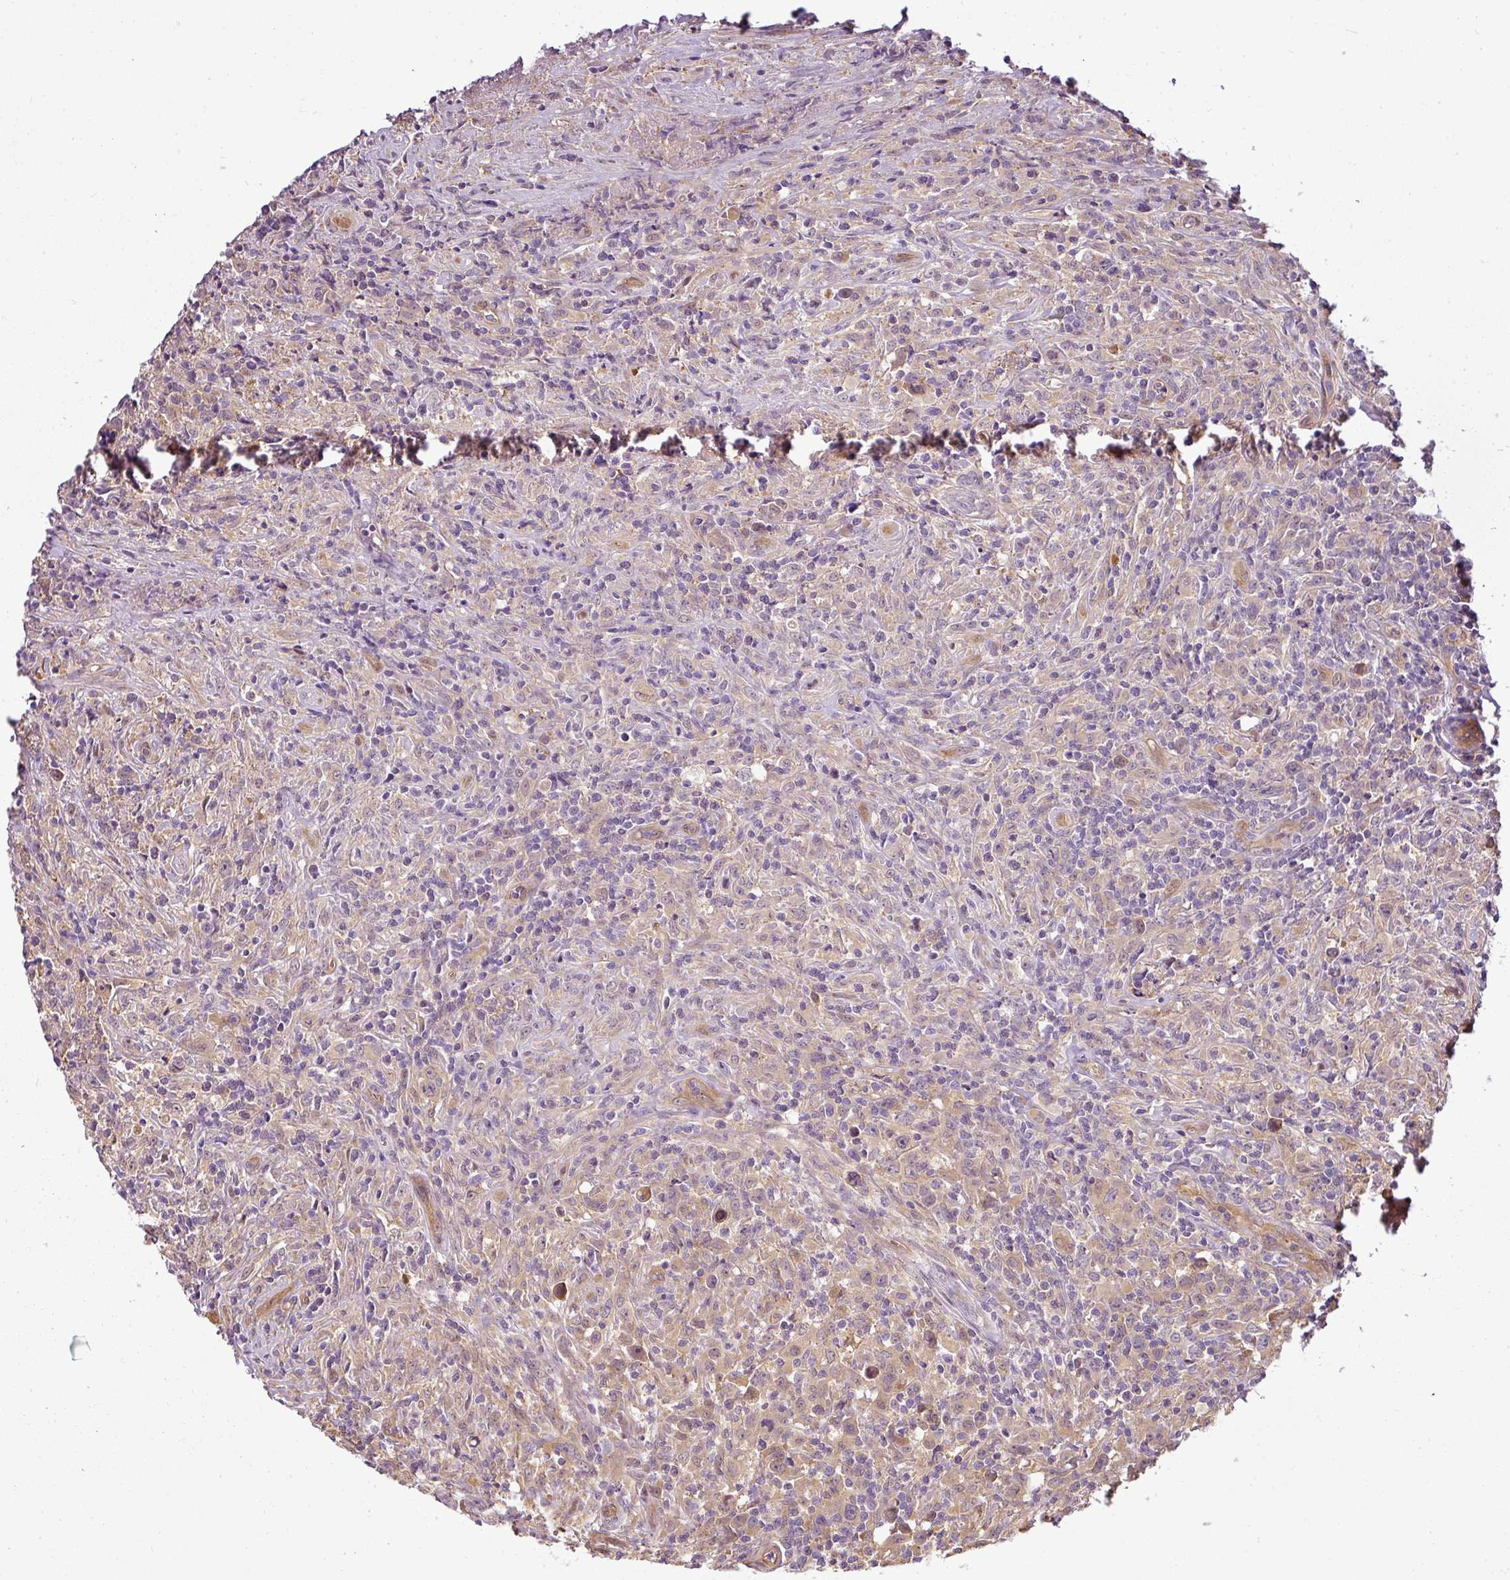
{"staining": {"intensity": "weak", "quantity": "25%-75%", "location": "cytoplasmic/membranous"}, "tissue": "lymphoma", "cell_type": "Tumor cells", "image_type": "cancer", "snomed": [{"axis": "morphology", "description": "Hodgkin's disease, NOS"}, {"axis": "topography", "description": "Lymph node"}], "caption": "Immunohistochemistry (IHC) histopathology image of lymphoma stained for a protein (brown), which exhibits low levels of weak cytoplasmic/membranous expression in approximately 25%-75% of tumor cells.", "gene": "ANKRD18A", "patient": {"sex": "female", "age": 18}}